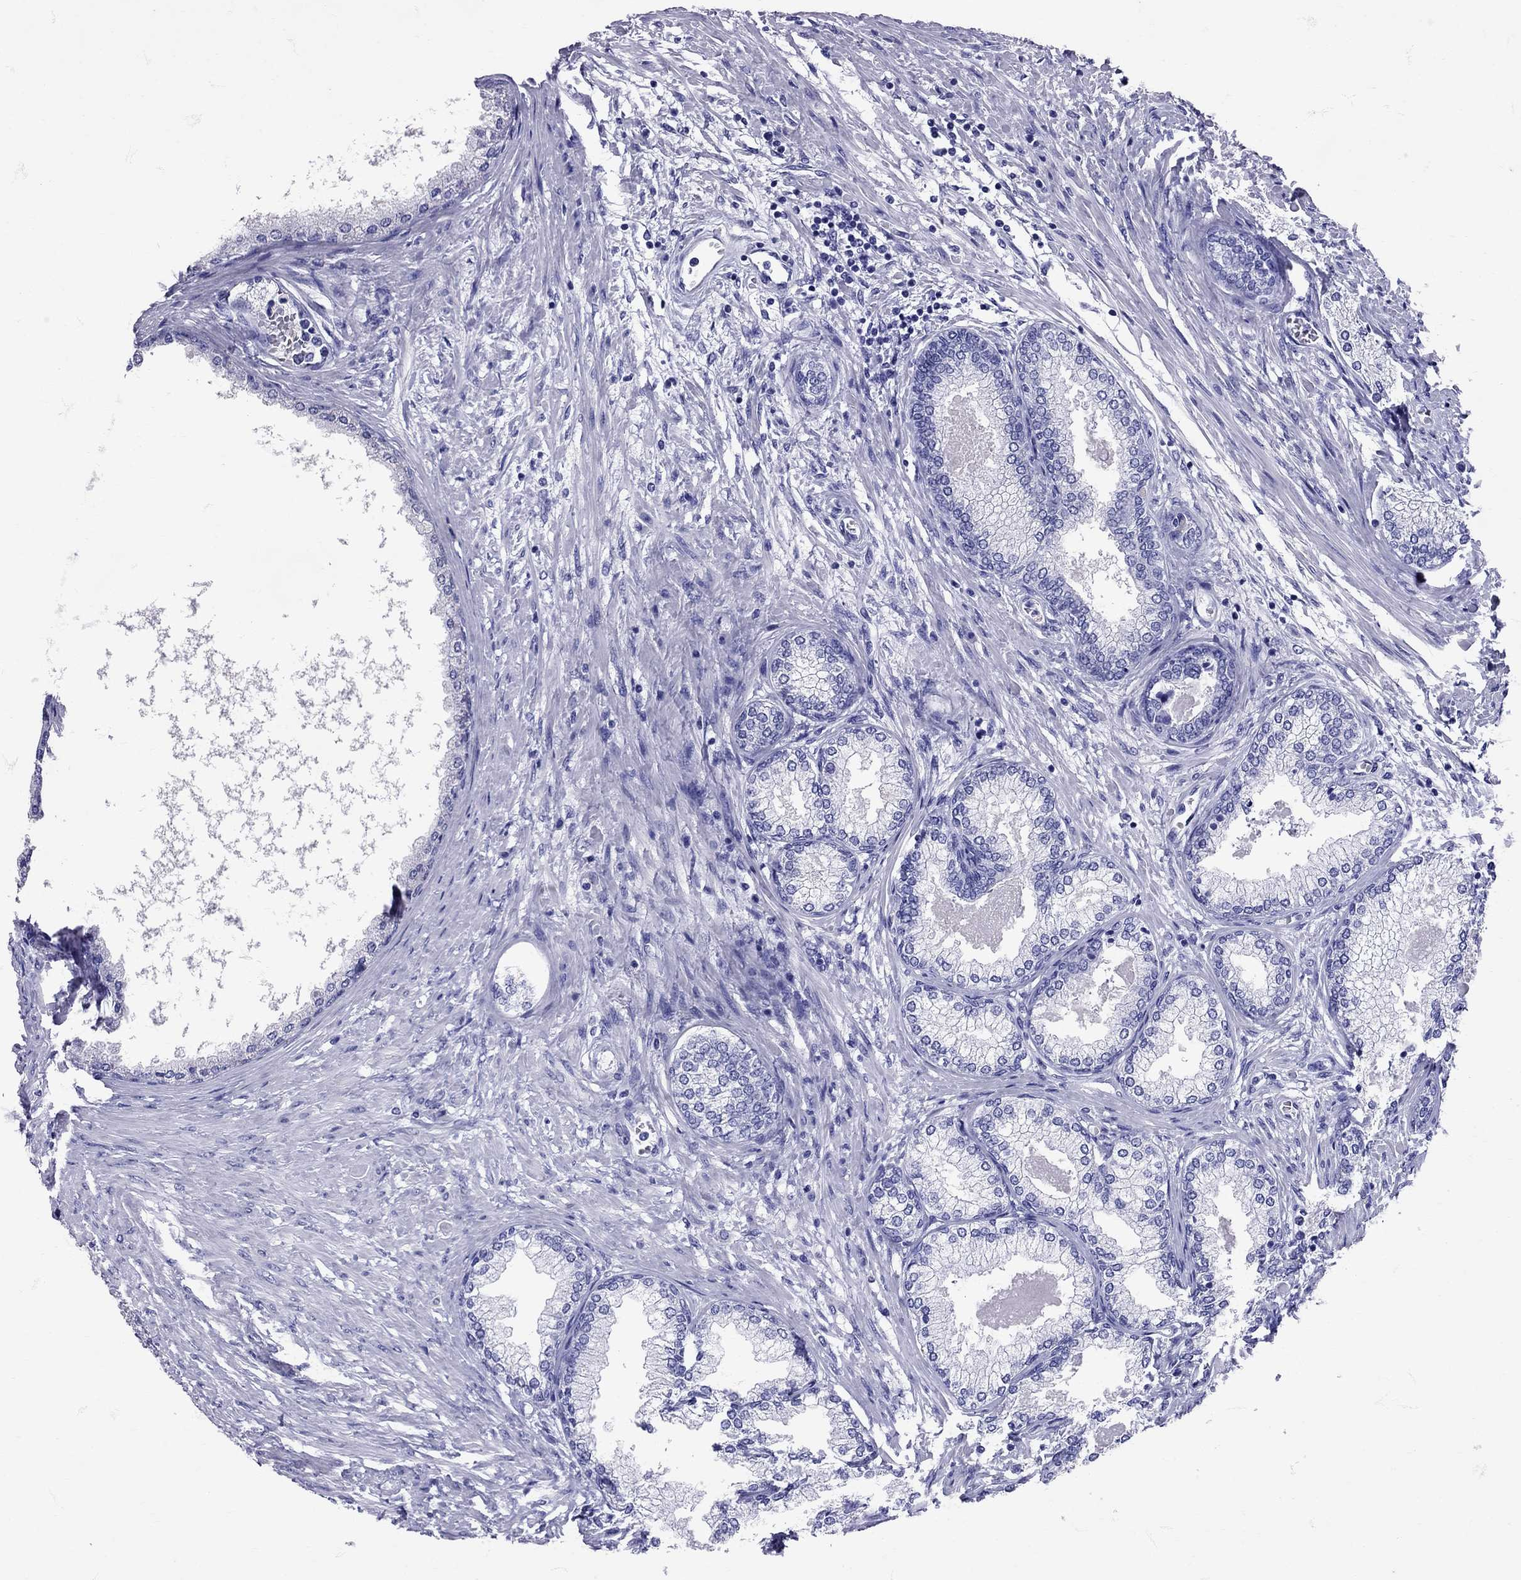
{"staining": {"intensity": "negative", "quantity": "none", "location": "none"}, "tissue": "prostate", "cell_type": "Glandular cells", "image_type": "normal", "snomed": [{"axis": "morphology", "description": "Normal tissue, NOS"}, {"axis": "topography", "description": "Prostate"}], "caption": "A high-resolution histopathology image shows IHC staining of unremarkable prostate, which shows no significant staining in glandular cells.", "gene": "AVP", "patient": {"sex": "male", "age": 72}}